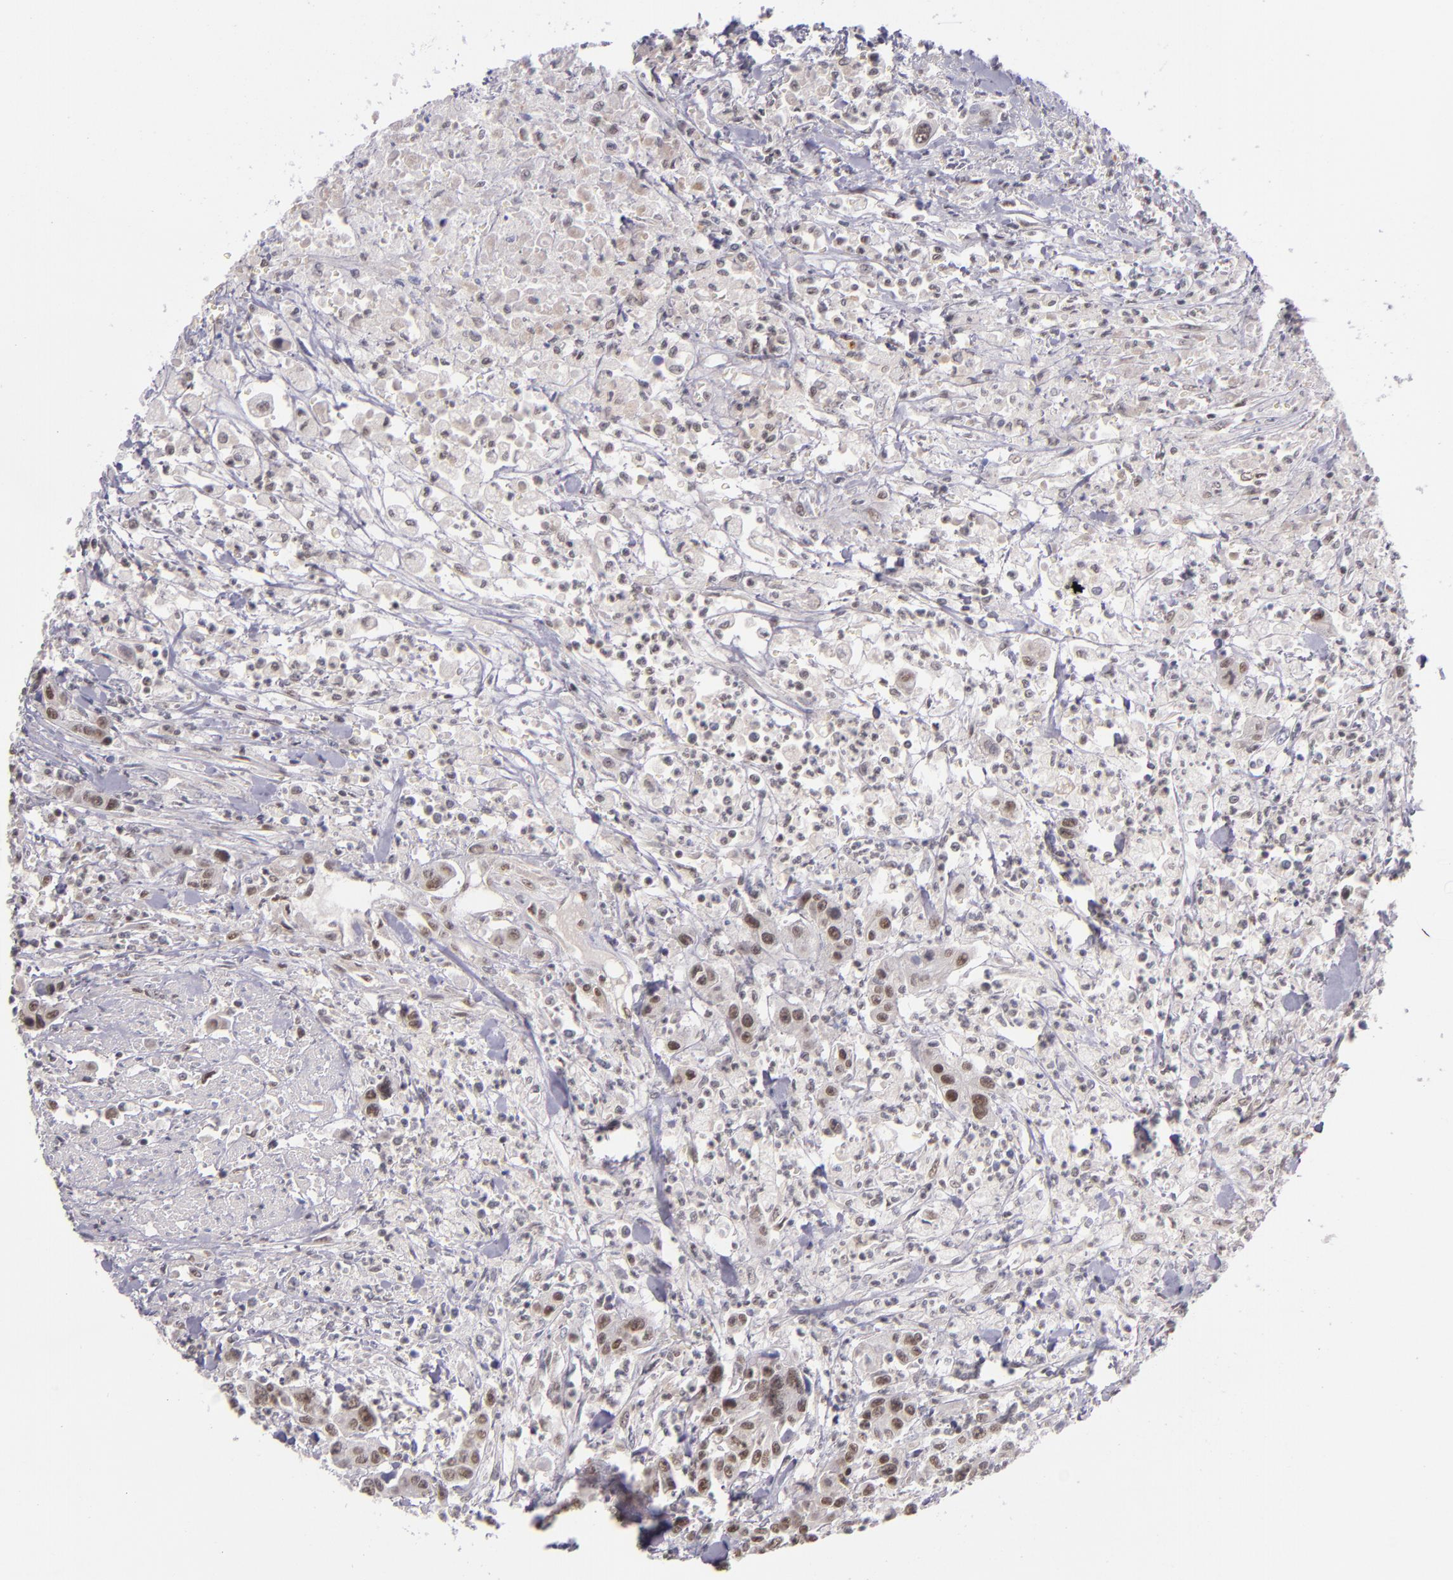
{"staining": {"intensity": "moderate", "quantity": ">75%", "location": "nuclear"}, "tissue": "urothelial cancer", "cell_type": "Tumor cells", "image_type": "cancer", "snomed": [{"axis": "morphology", "description": "Urothelial carcinoma, High grade"}, {"axis": "topography", "description": "Urinary bladder"}], "caption": "Immunohistochemistry photomicrograph of human urothelial cancer stained for a protein (brown), which displays medium levels of moderate nuclear positivity in approximately >75% of tumor cells.", "gene": "ZNF148", "patient": {"sex": "male", "age": 86}}